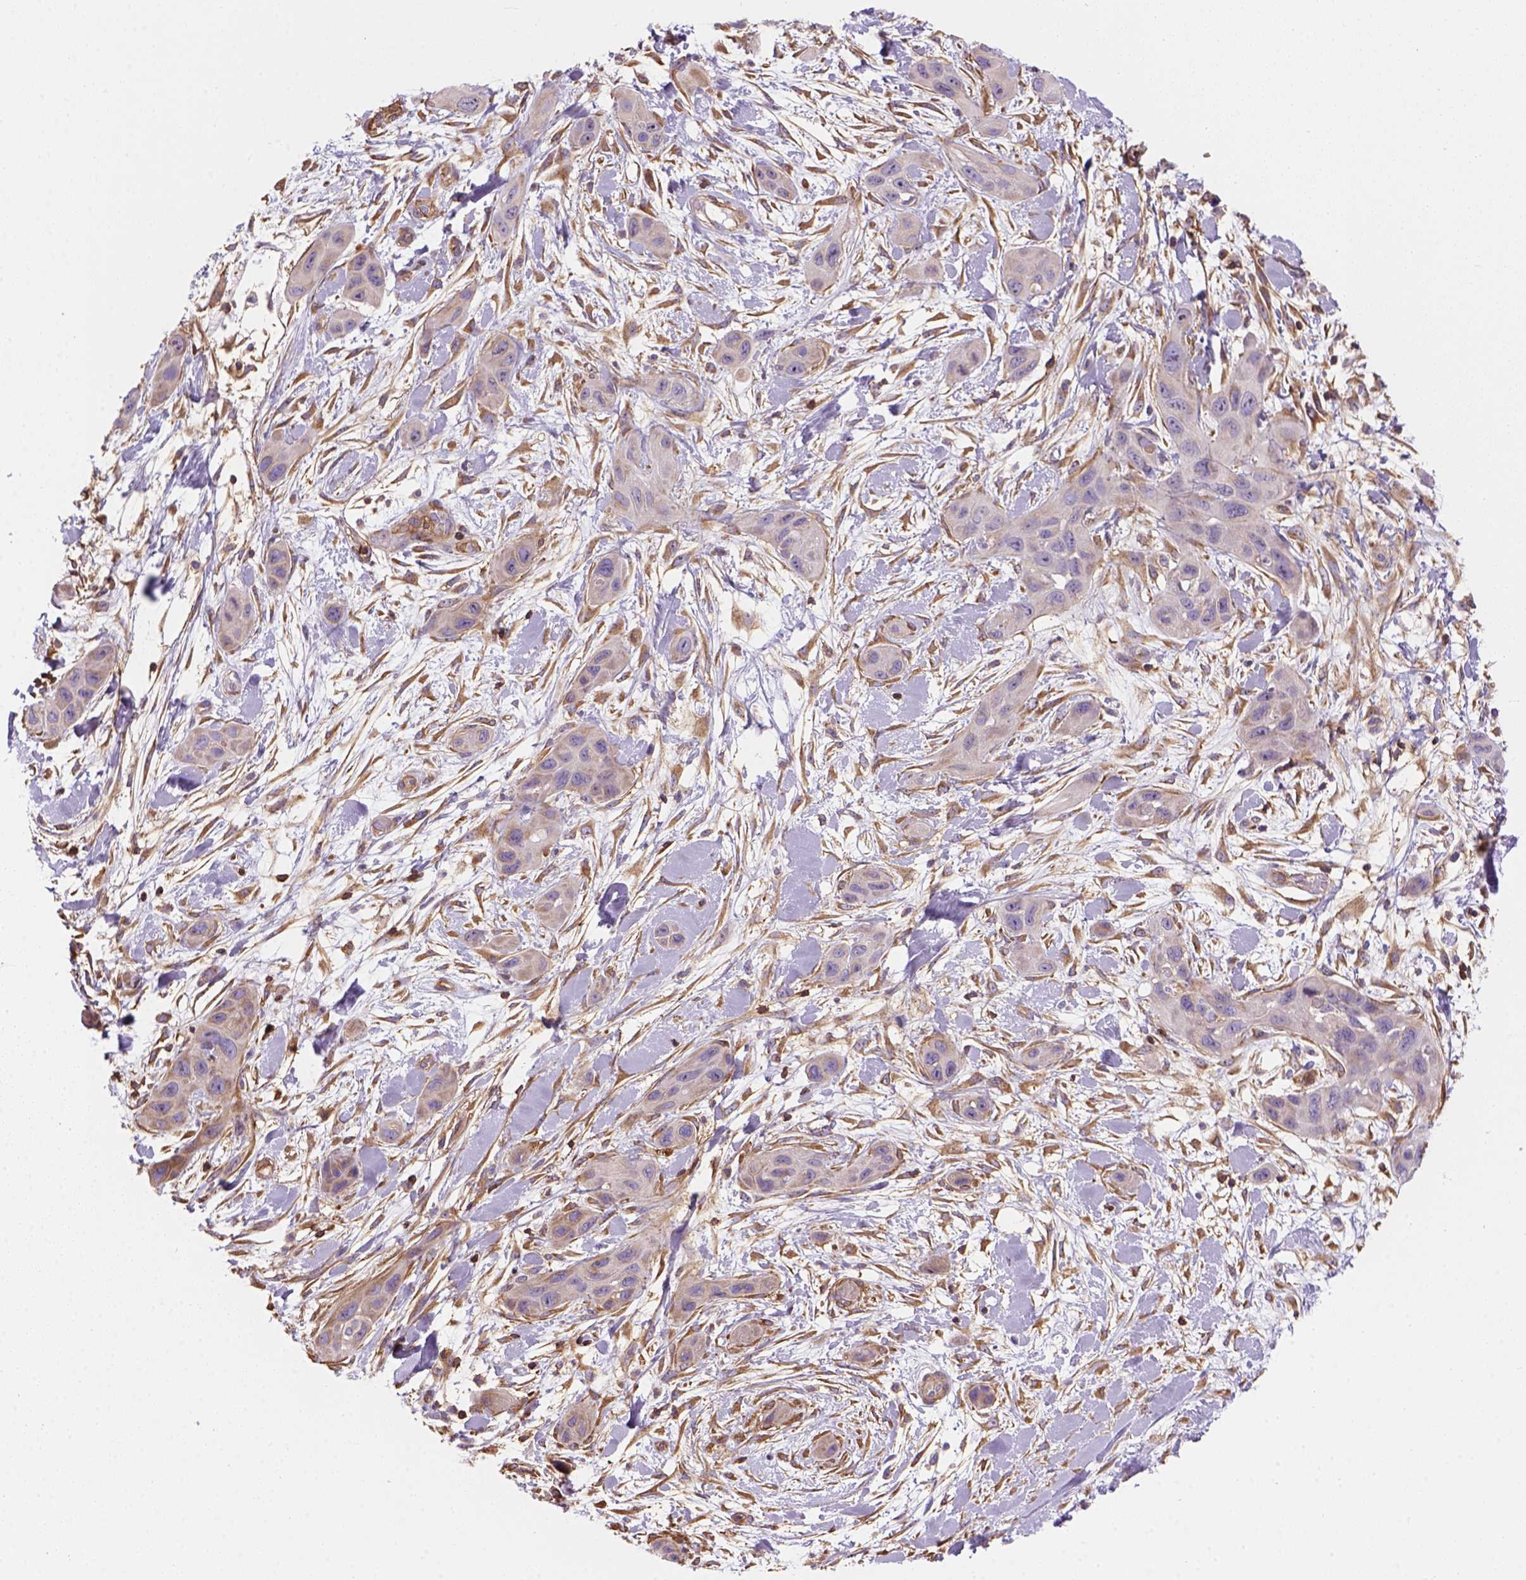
{"staining": {"intensity": "negative", "quantity": "none", "location": "none"}, "tissue": "skin cancer", "cell_type": "Tumor cells", "image_type": "cancer", "snomed": [{"axis": "morphology", "description": "Squamous cell carcinoma, NOS"}, {"axis": "topography", "description": "Skin"}], "caption": "Immunohistochemistry of human skin squamous cell carcinoma exhibits no staining in tumor cells. (DAB (3,3'-diaminobenzidine) IHC, high magnification).", "gene": "GPRC5D", "patient": {"sex": "male", "age": 79}}